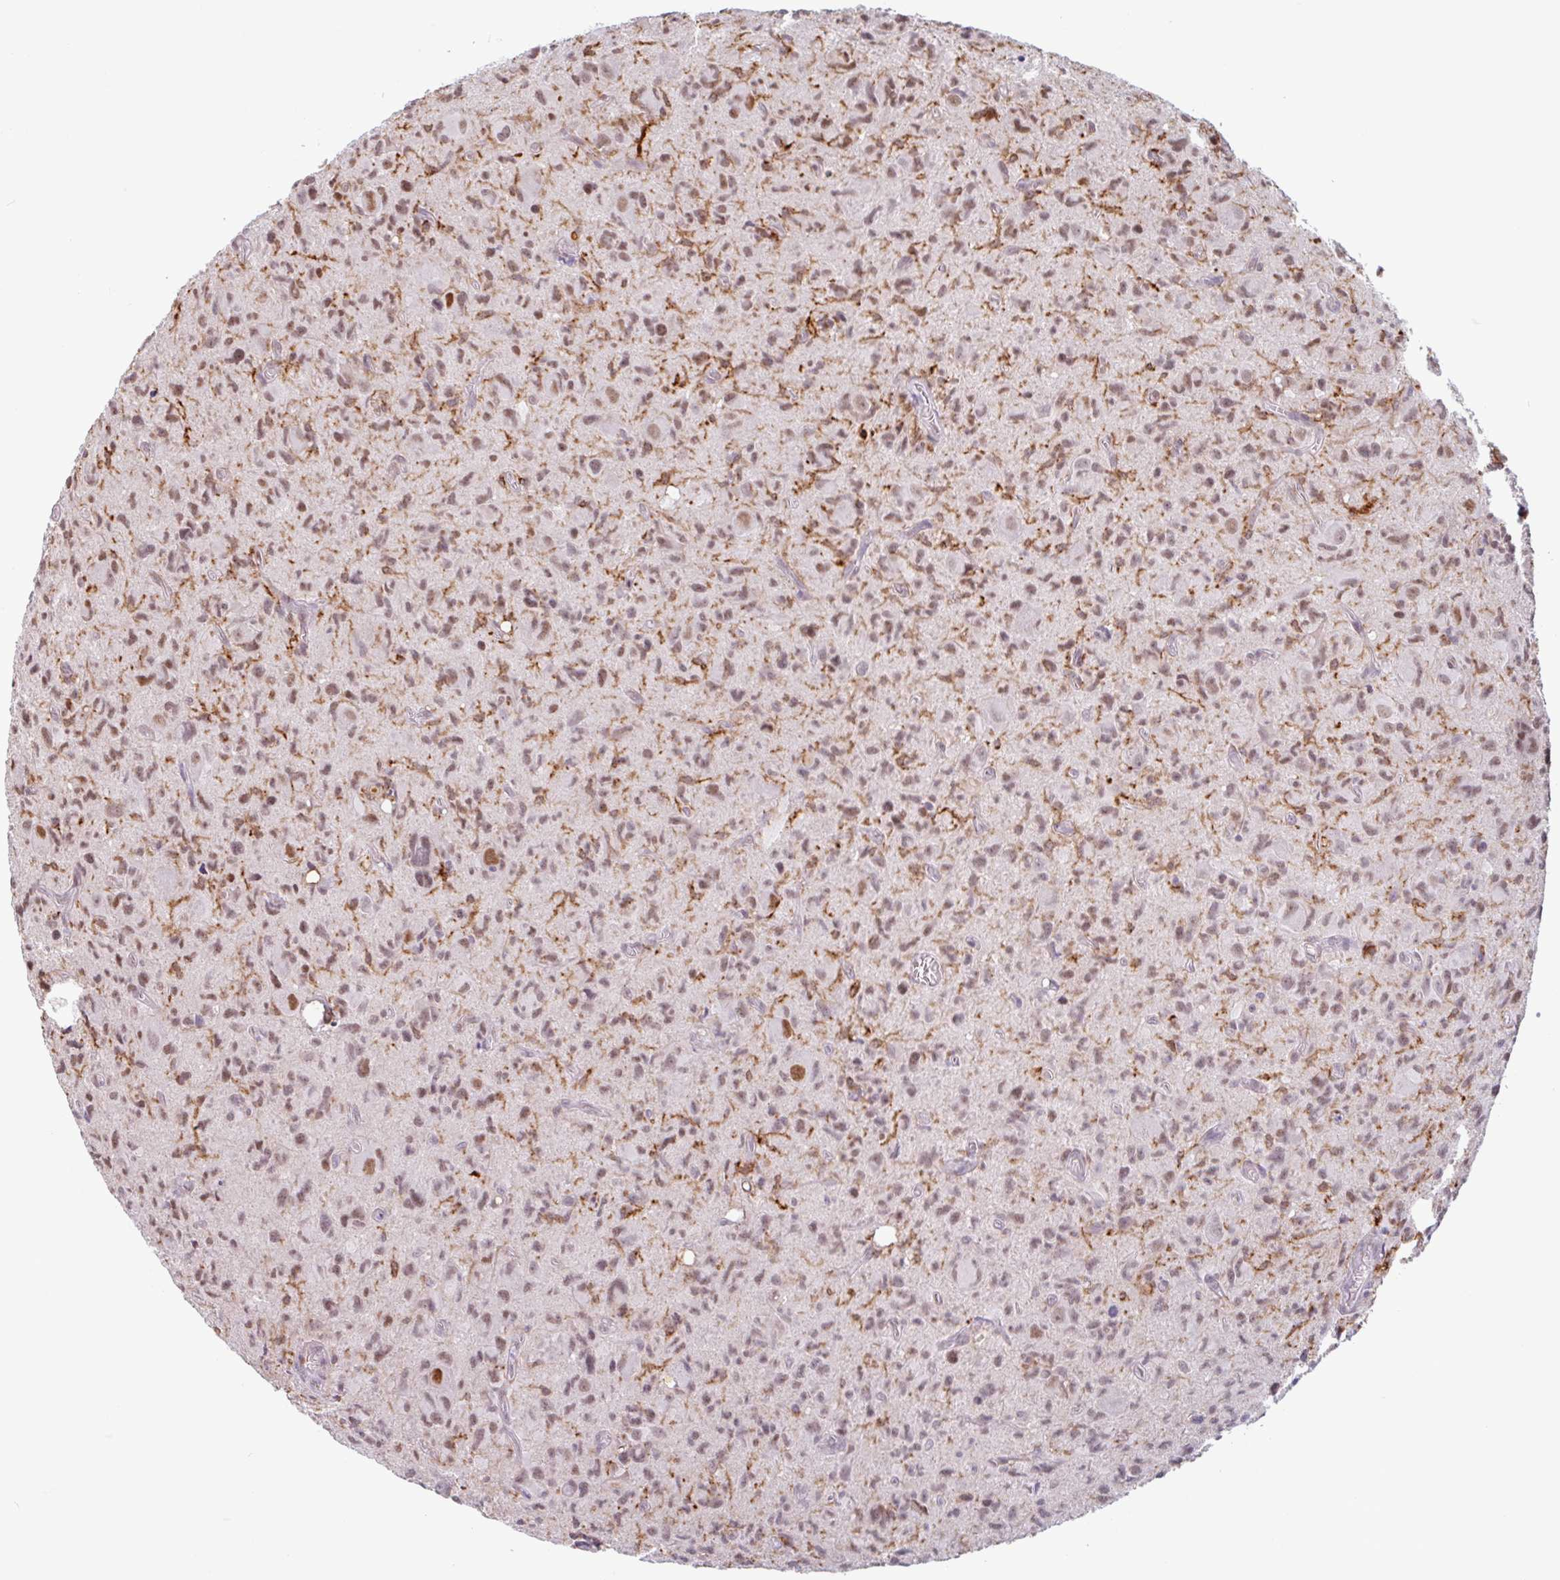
{"staining": {"intensity": "moderate", "quantity": ">75%", "location": "nuclear"}, "tissue": "glioma", "cell_type": "Tumor cells", "image_type": "cancer", "snomed": [{"axis": "morphology", "description": "Glioma, malignant, High grade"}, {"axis": "topography", "description": "Brain"}], "caption": "Malignant glioma (high-grade) stained with DAB immunohistochemistry (IHC) displays medium levels of moderate nuclear staining in approximately >75% of tumor cells.", "gene": "TMEM119", "patient": {"sex": "male", "age": 76}}